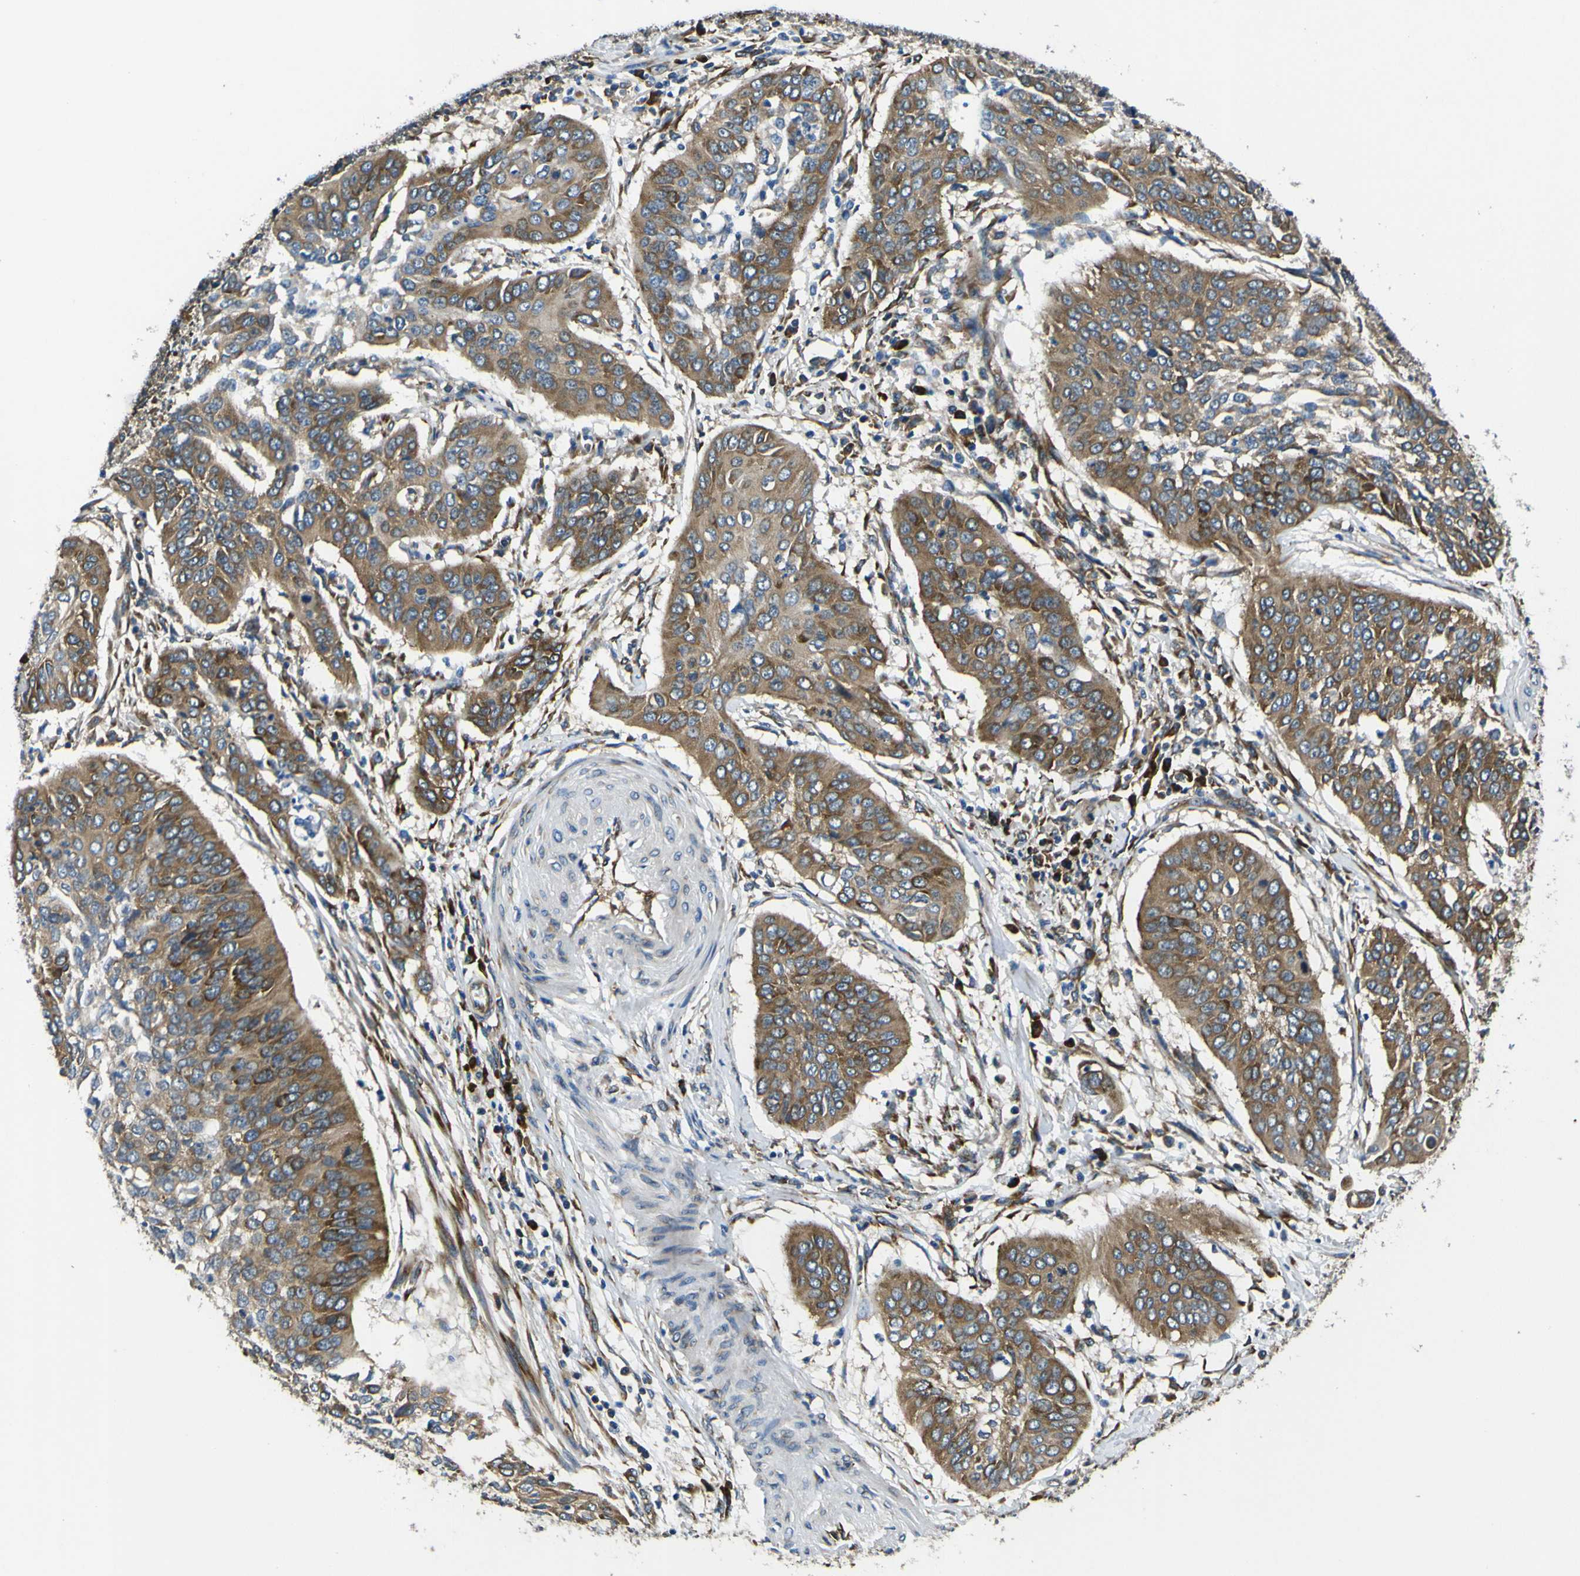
{"staining": {"intensity": "moderate", "quantity": ">75%", "location": "cytoplasmic/membranous"}, "tissue": "cervical cancer", "cell_type": "Tumor cells", "image_type": "cancer", "snomed": [{"axis": "morphology", "description": "Normal tissue, NOS"}, {"axis": "morphology", "description": "Squamous cell carcinoma, NOS"}, {"axis": "topography", "description": "Cervix"}], "caption": "Immunohistochemical staining of cervical squamous cell carcinoma demonstrates medium levels of moderate cytoplasmic/membranous protein staining in about >75% of tumor cells.", "gene": "RPSA", "patient": {"sex": "female", "age": 39}}